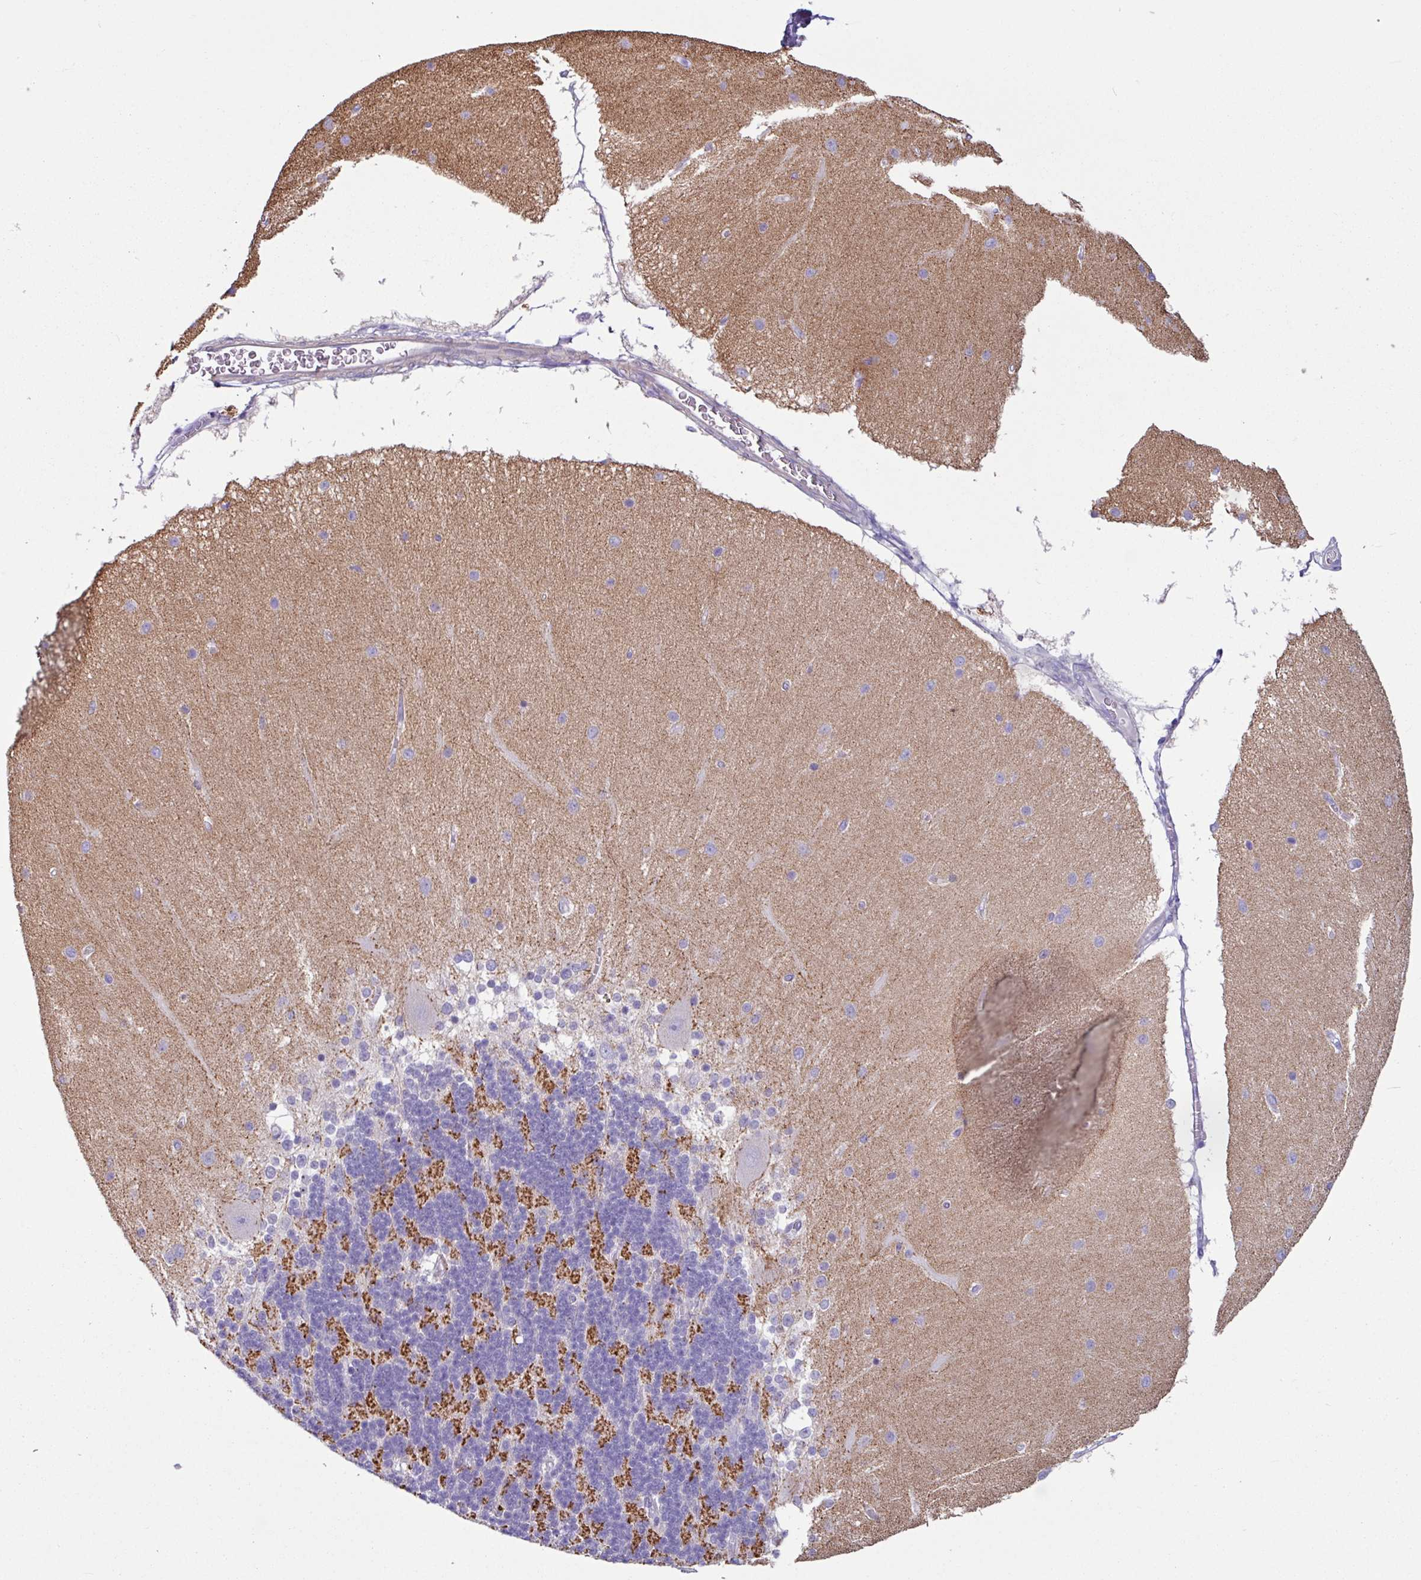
{"staining": {"intensity": "negative", "quantity": "none", "location": "none"}, "tissue": "cerebellum", "cell_type": "Cells in granular layer", "image_type": "normal", "snomed": [{"axis": "morphology", "description": "Normal tissue, NOS"}, {"axis": "topography", "description": "Cerebellum"}], "caption": "Histopathology image shows no protein positivity in cells in granular layer of benign cerebellum.", "gene": "OTX1", "patient": {"sex": "female", "age": 54}}